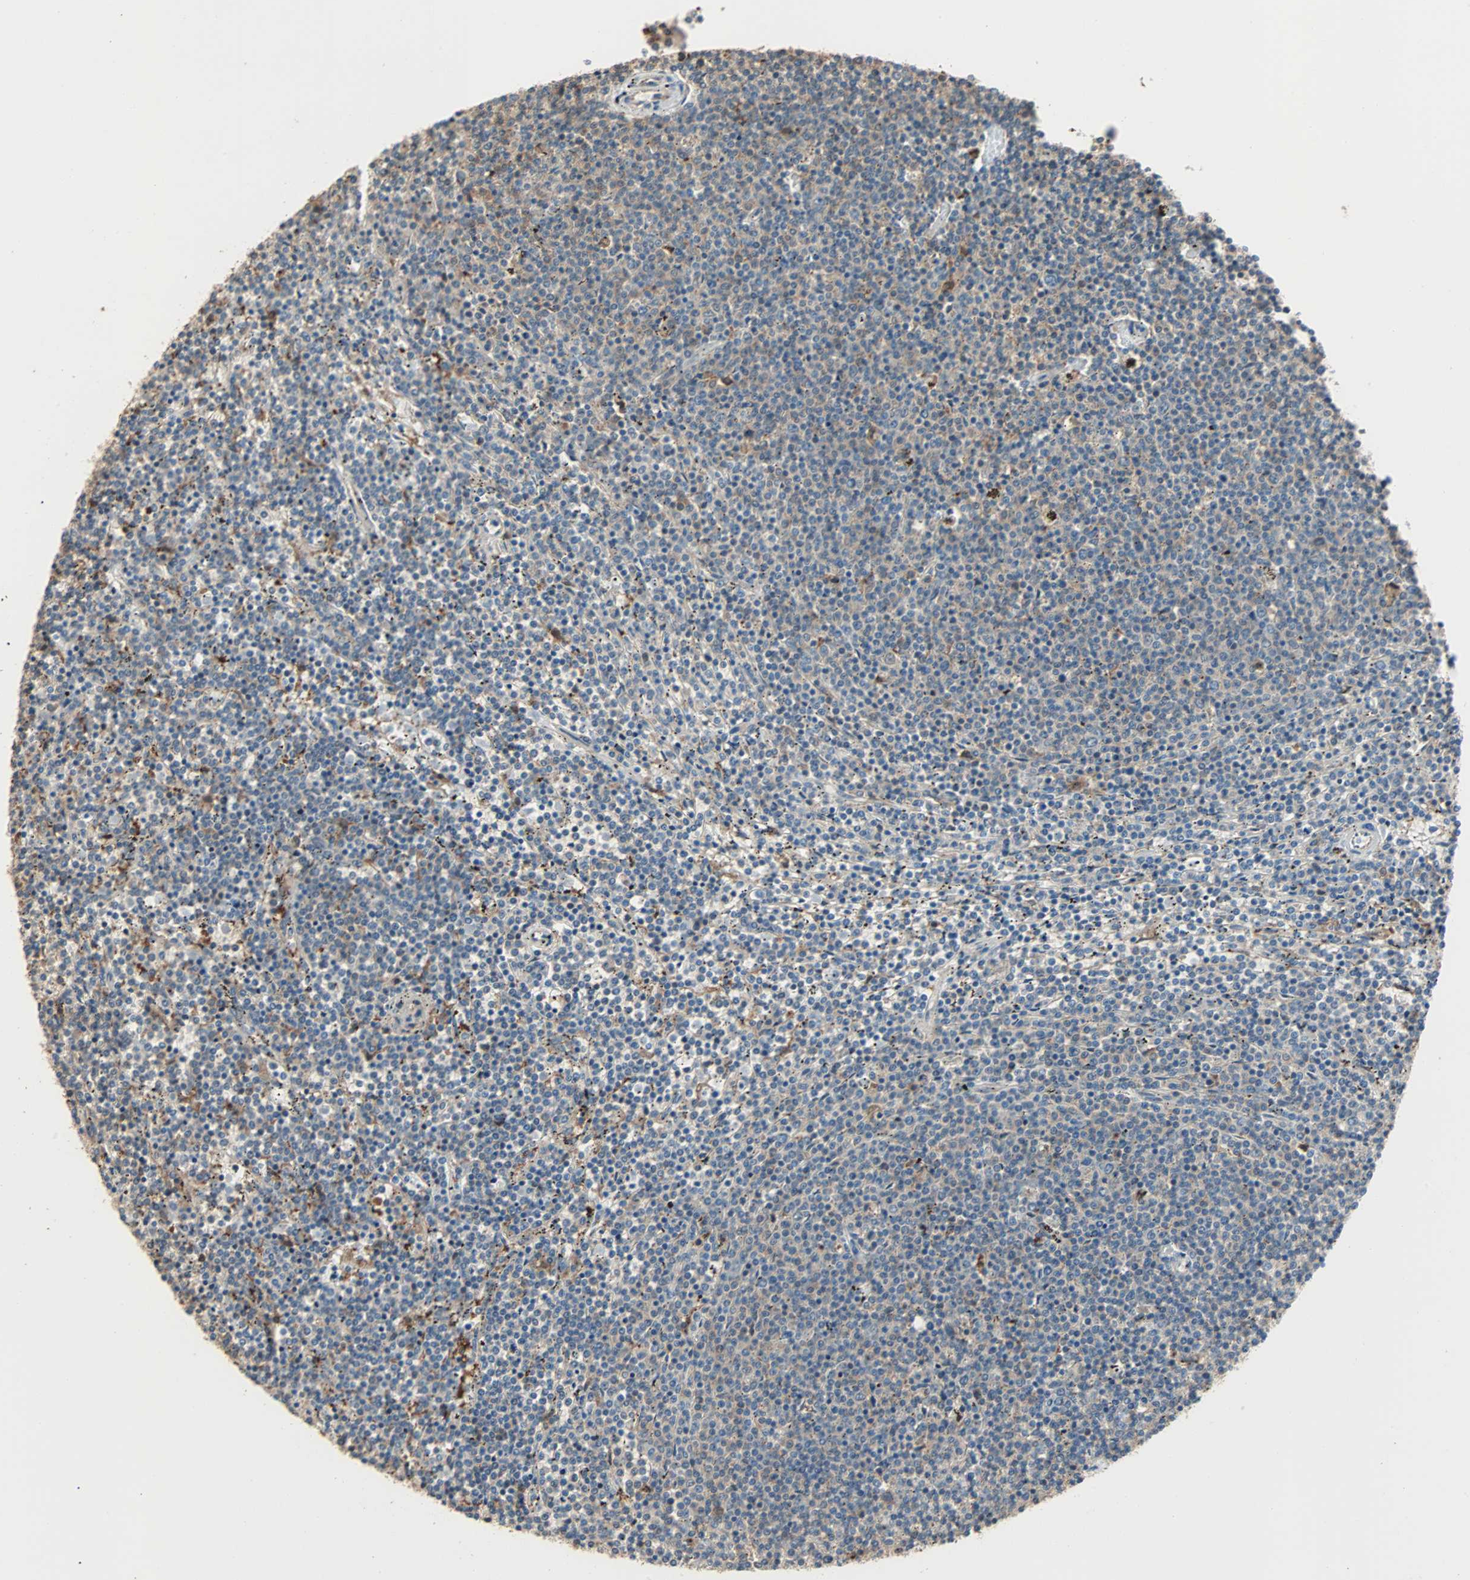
{"staining": {"intensity": "weak", "quantity": "25%-75%", "location": "cytoplasmic/membranous"}, "tissue": "lymphoma", "cell_type": "Tumor cells", "image_type": "cancer", "snomed": [{"axis": "morphology", "description": "Malignant lymphoma, non-Hodgkin's type, Low grade"}, {"axis": "topography", "description": "Spleen"}], "caption": "High-magnification brightfield microscopy of malignant lymphoma, non-Hodgkin's type (low-grade) stained with DAB (brown) and counterstained with hematoxylin (blue). tumor cells exhibit weak cytoplasmic/membranous positivity is identified in approximately25%-75% of cells.", "gene": "PRDX1", "patient": {"sex": "female", "age": 50}}